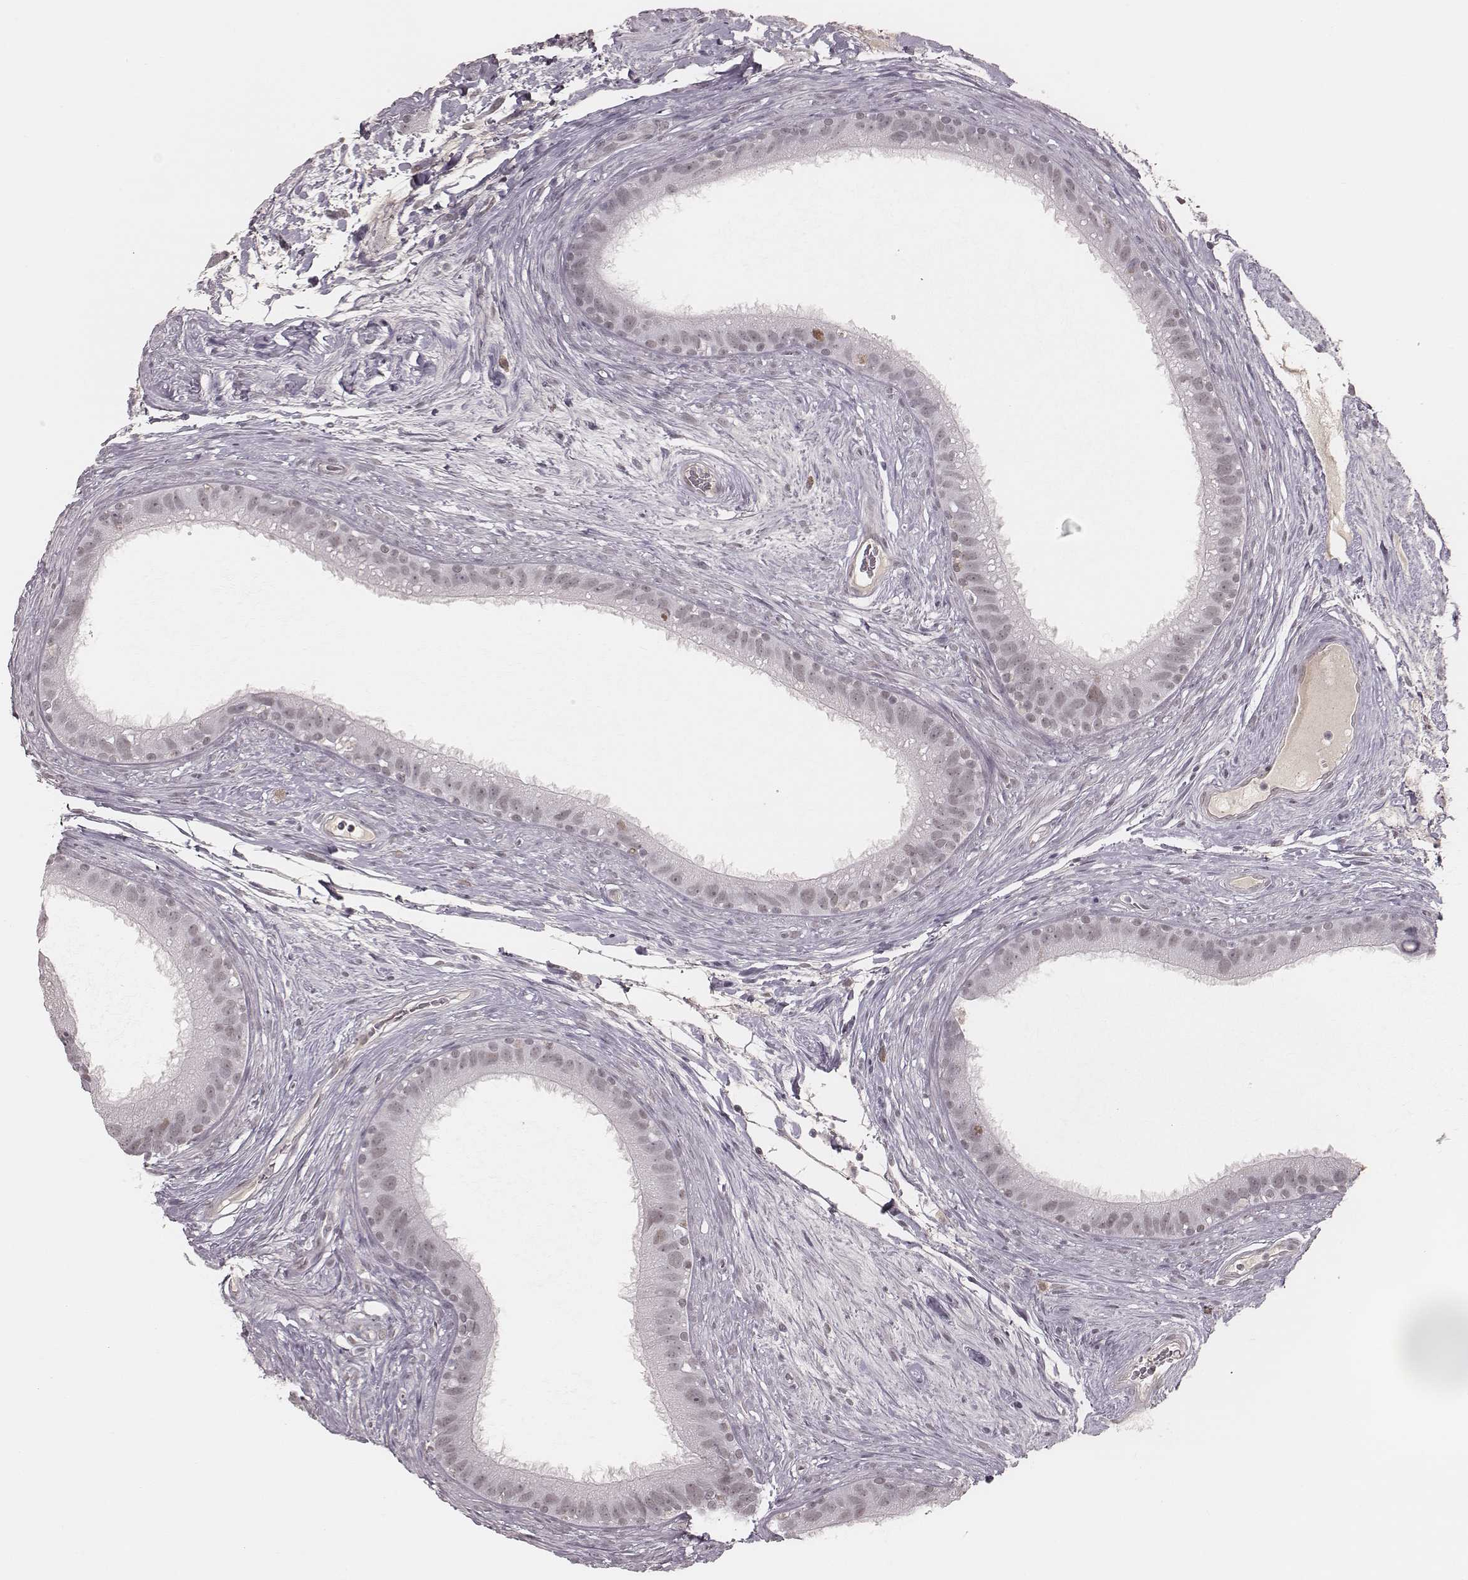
{"staining": {"intensity": "negative", "quantity": "none", "location": "none"}, "tissue": "epididymis", "cell_type": "Glandular cells", "image_type": "normal", "snomed": [{"axis": "morphology", "description": "Normal tissue, NOS"}, {"axis": "topography", "description": "Epididymis"}], "caption": "Human epididymis stained for a protein using immunohistochemistry displays no expression in glandular cells.", "gene": "KITLG", "patient": {"sex": "male", "age": 59}}